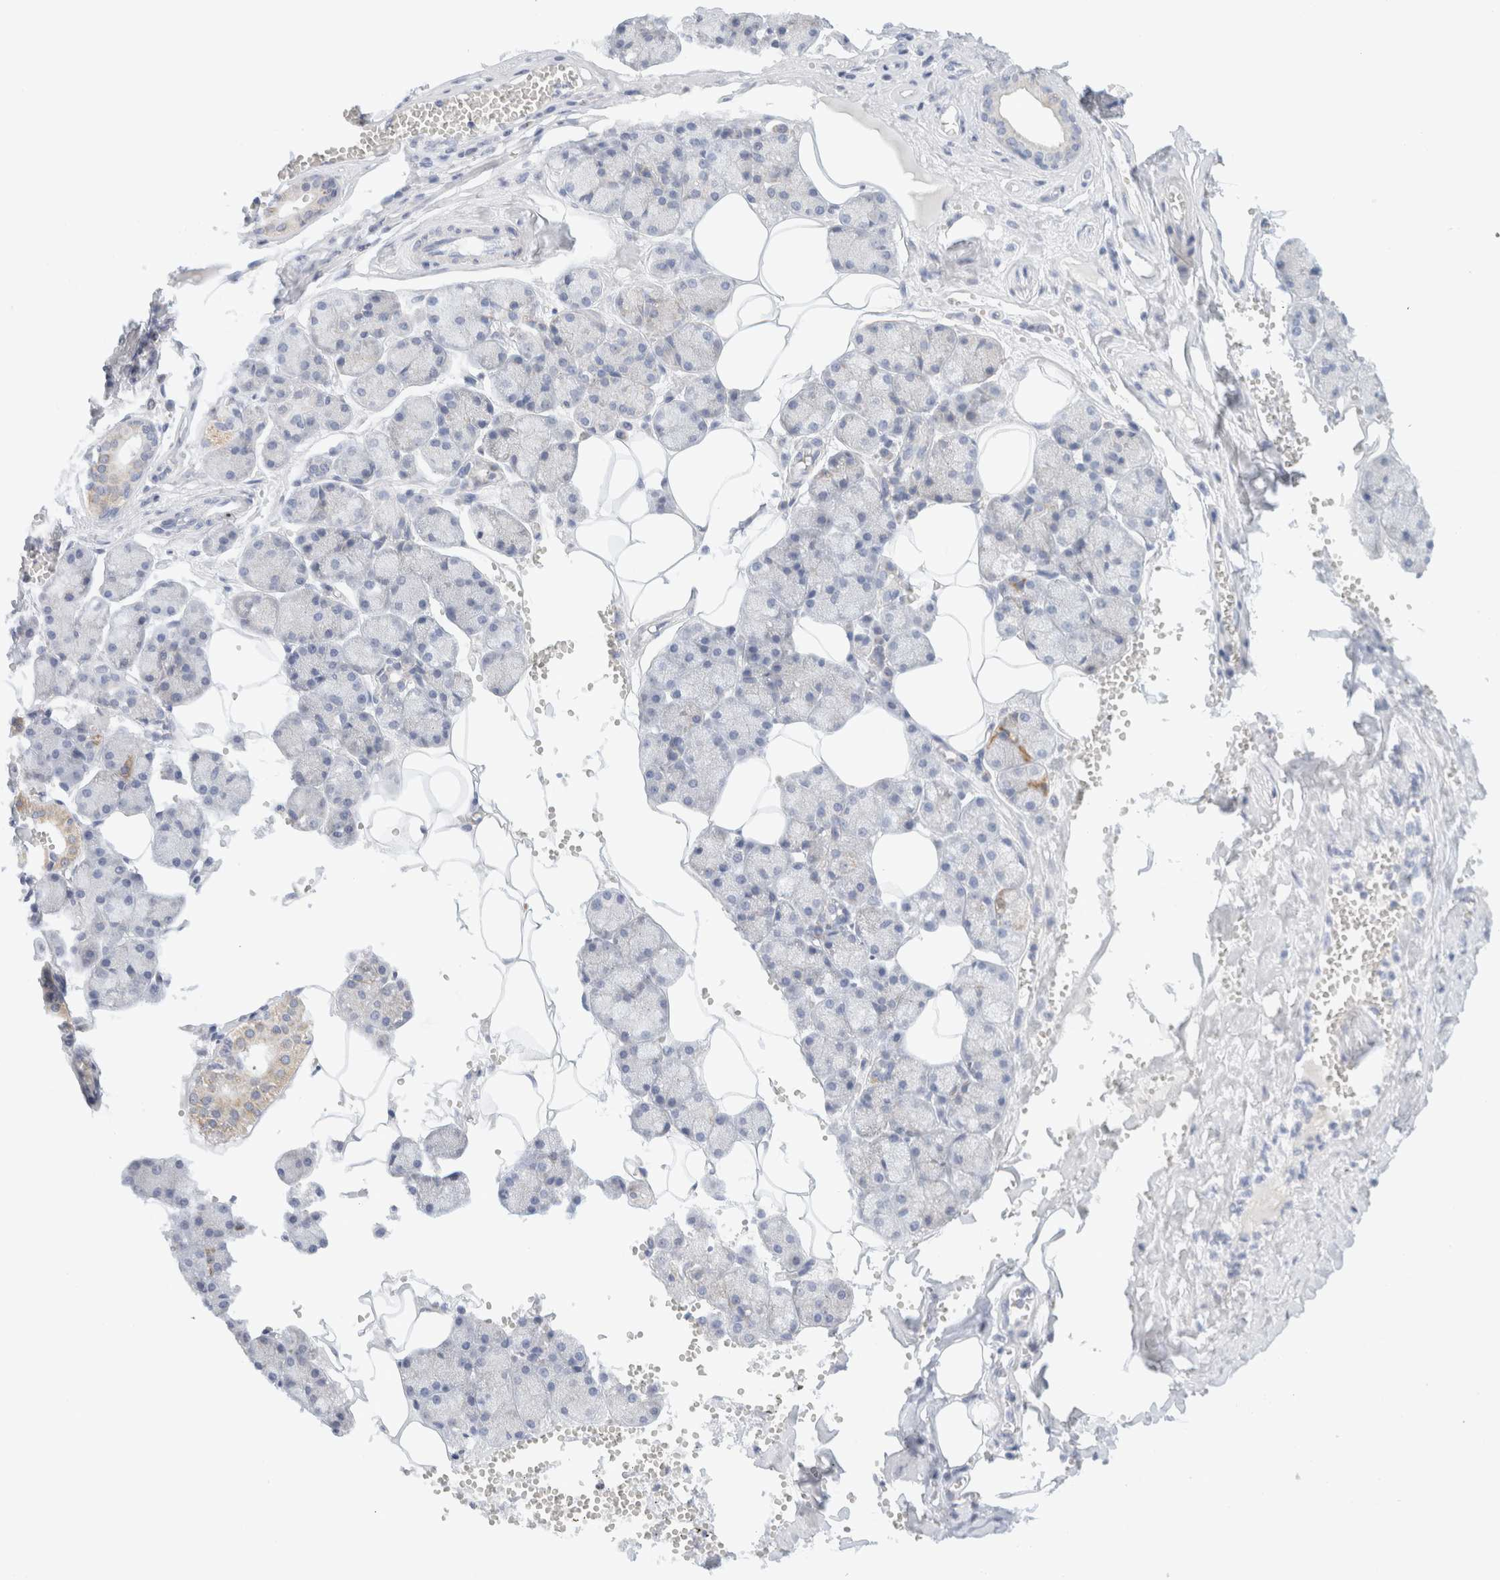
{"staining": {"intensity": "weak", "quantity": "<25%", "location": "cytoplasmic/membranous"}, "tissue": "salivary gland", "cell_type": "Glandular cells", "image_type": "normal", "snomed": [{"axis": "morphology", "description": "Normal tissue, NOS"}, {"axis": "topography", "description": "Salivary gland"}], "caption": "Histopathology image shows no significant protein expression in glandular cells of unremarkable salivary gland.", "gene": "HDHD3", "patient": {"sex": "male", "age": 62}}